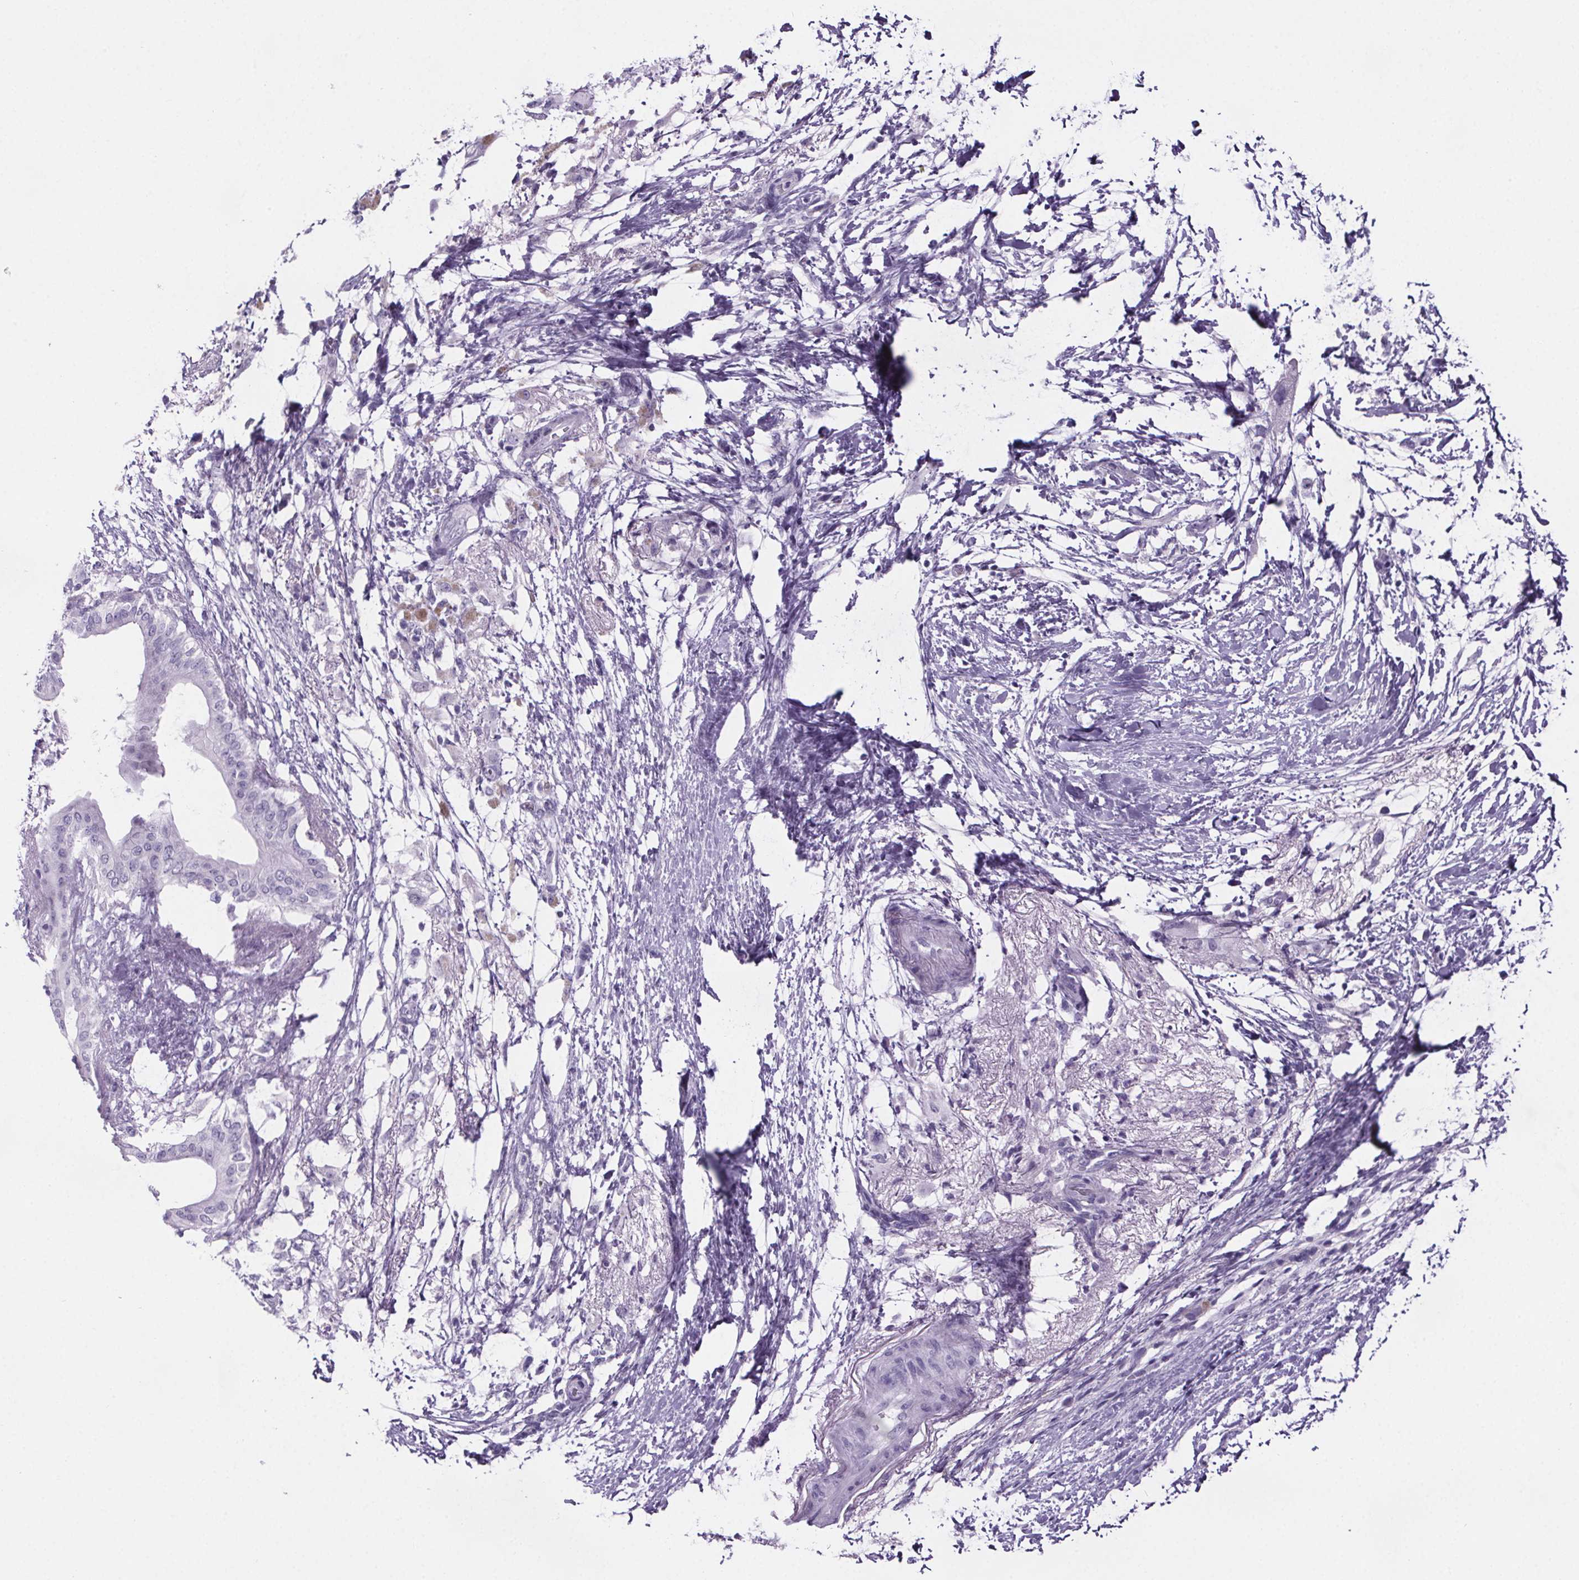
{"staining": {"intensity": "negative", "quantity": "none", "location": "none"}, "tissue": "pancreatic cancer", "cell_type": "Tumor cells", "image_type": "cancer", "snomed": [{"axis": "morphology", "description": "Adenocarcinoma, NOS"}, {"axis": "topography", "description": "Pancreas"}], "caption": "Pancreatic cancer (adenocarcinoma) stained for a protein using immunohistochemistry demonstrates no positivity tumor cells.", "gene": "CUBN", "patient": {"sex": "female", "age": 72}}